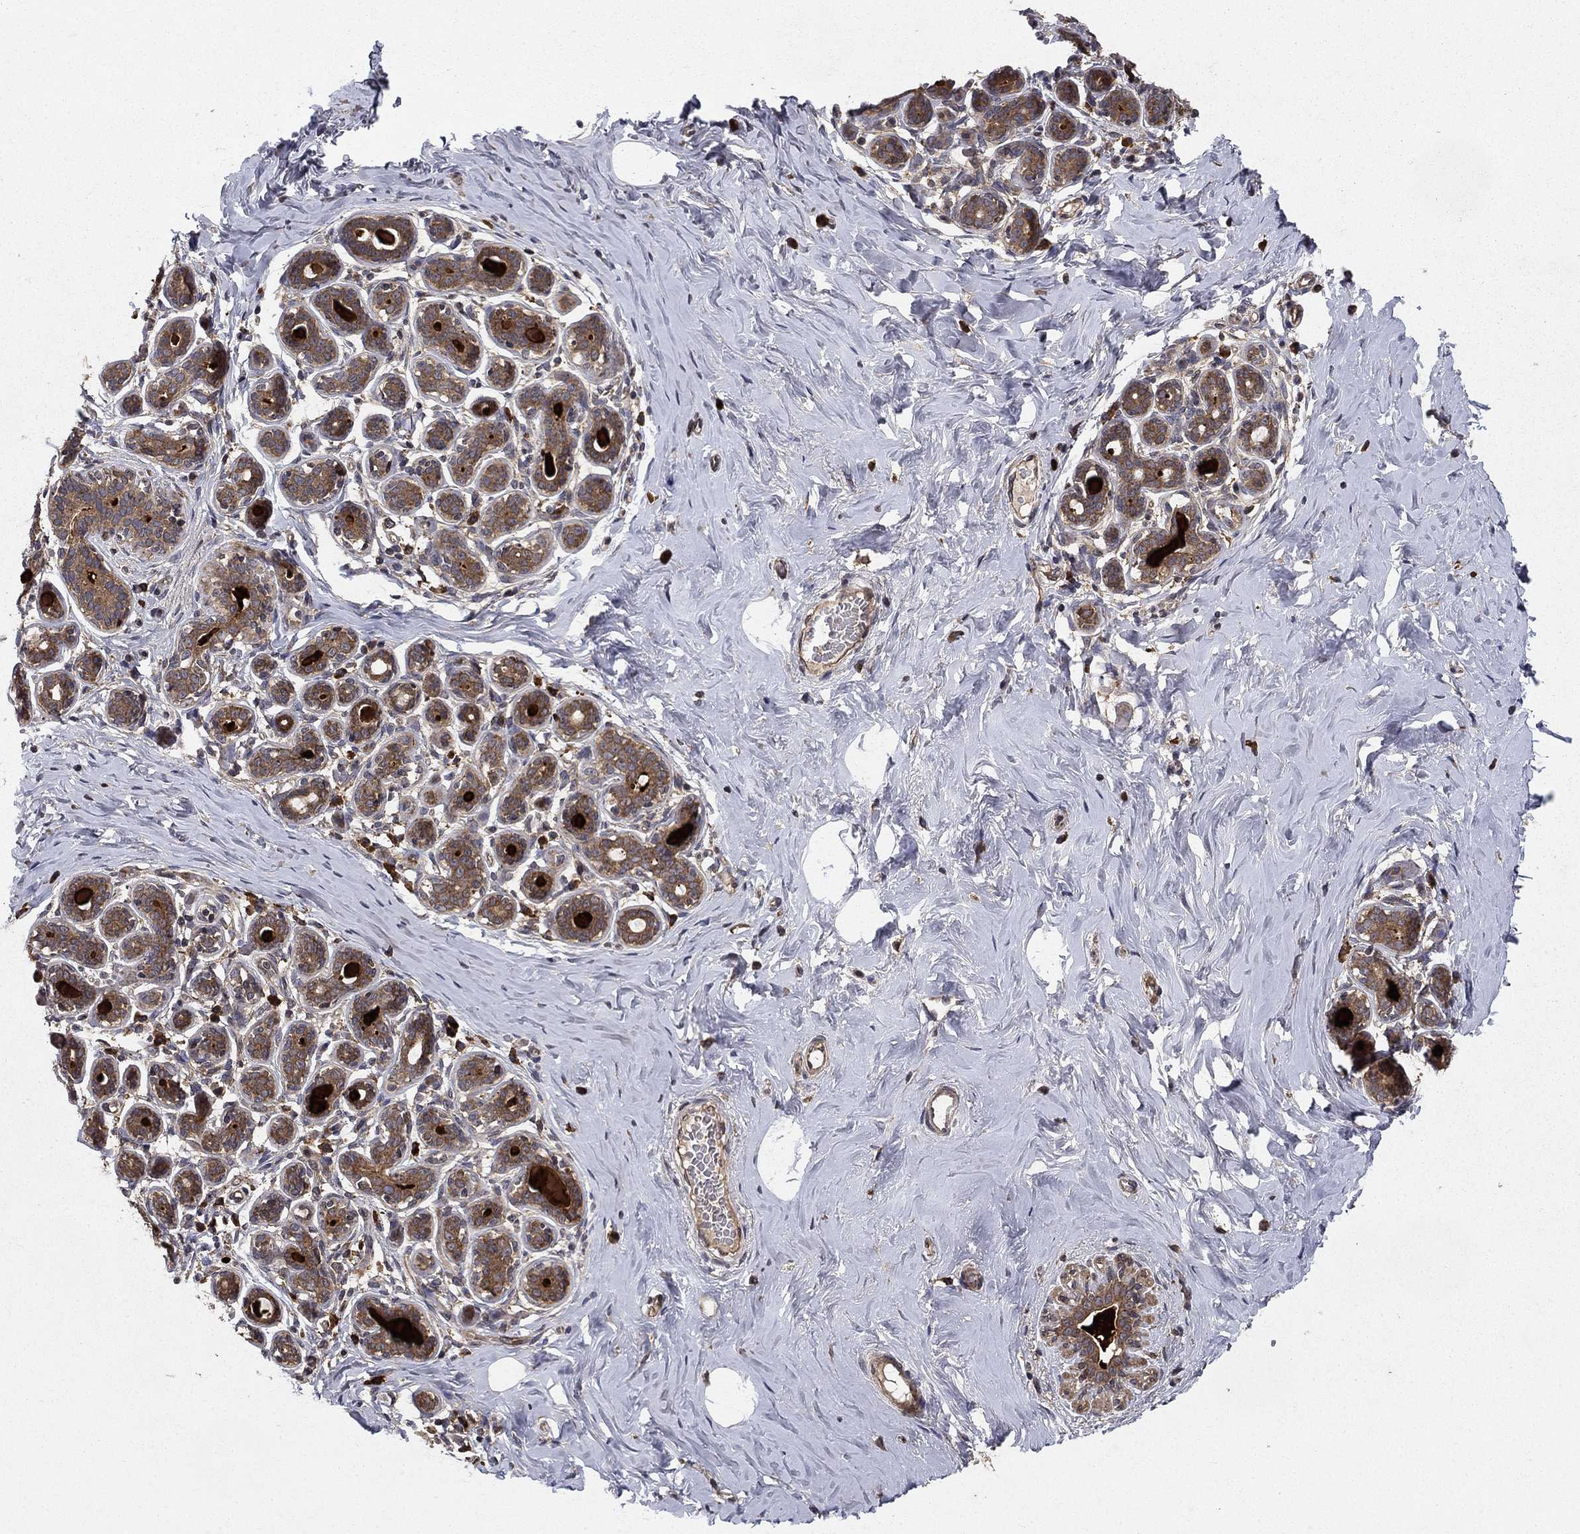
{"staining": {"intensity": "negative", "quantity": "none", "location": "none"}, "tissue": "breast", "cell_type": "Adipocytes", "image_type": "normal", "snomed": [{"axis": "morphology", "description": "Normal tissue, NOS"}, {"axis": "topography", "description": "Skin"}, {"axis": "topography", "description": "Breast"}], "caption": "Adipocytes show no significant positivity in unremarkable breast. The staining is performed using DAB brown chromogen with nuclei counter-stained in using hematoxylin.", "gene": "BABAM2", "patient": {"sex": "female", "age": 43}}